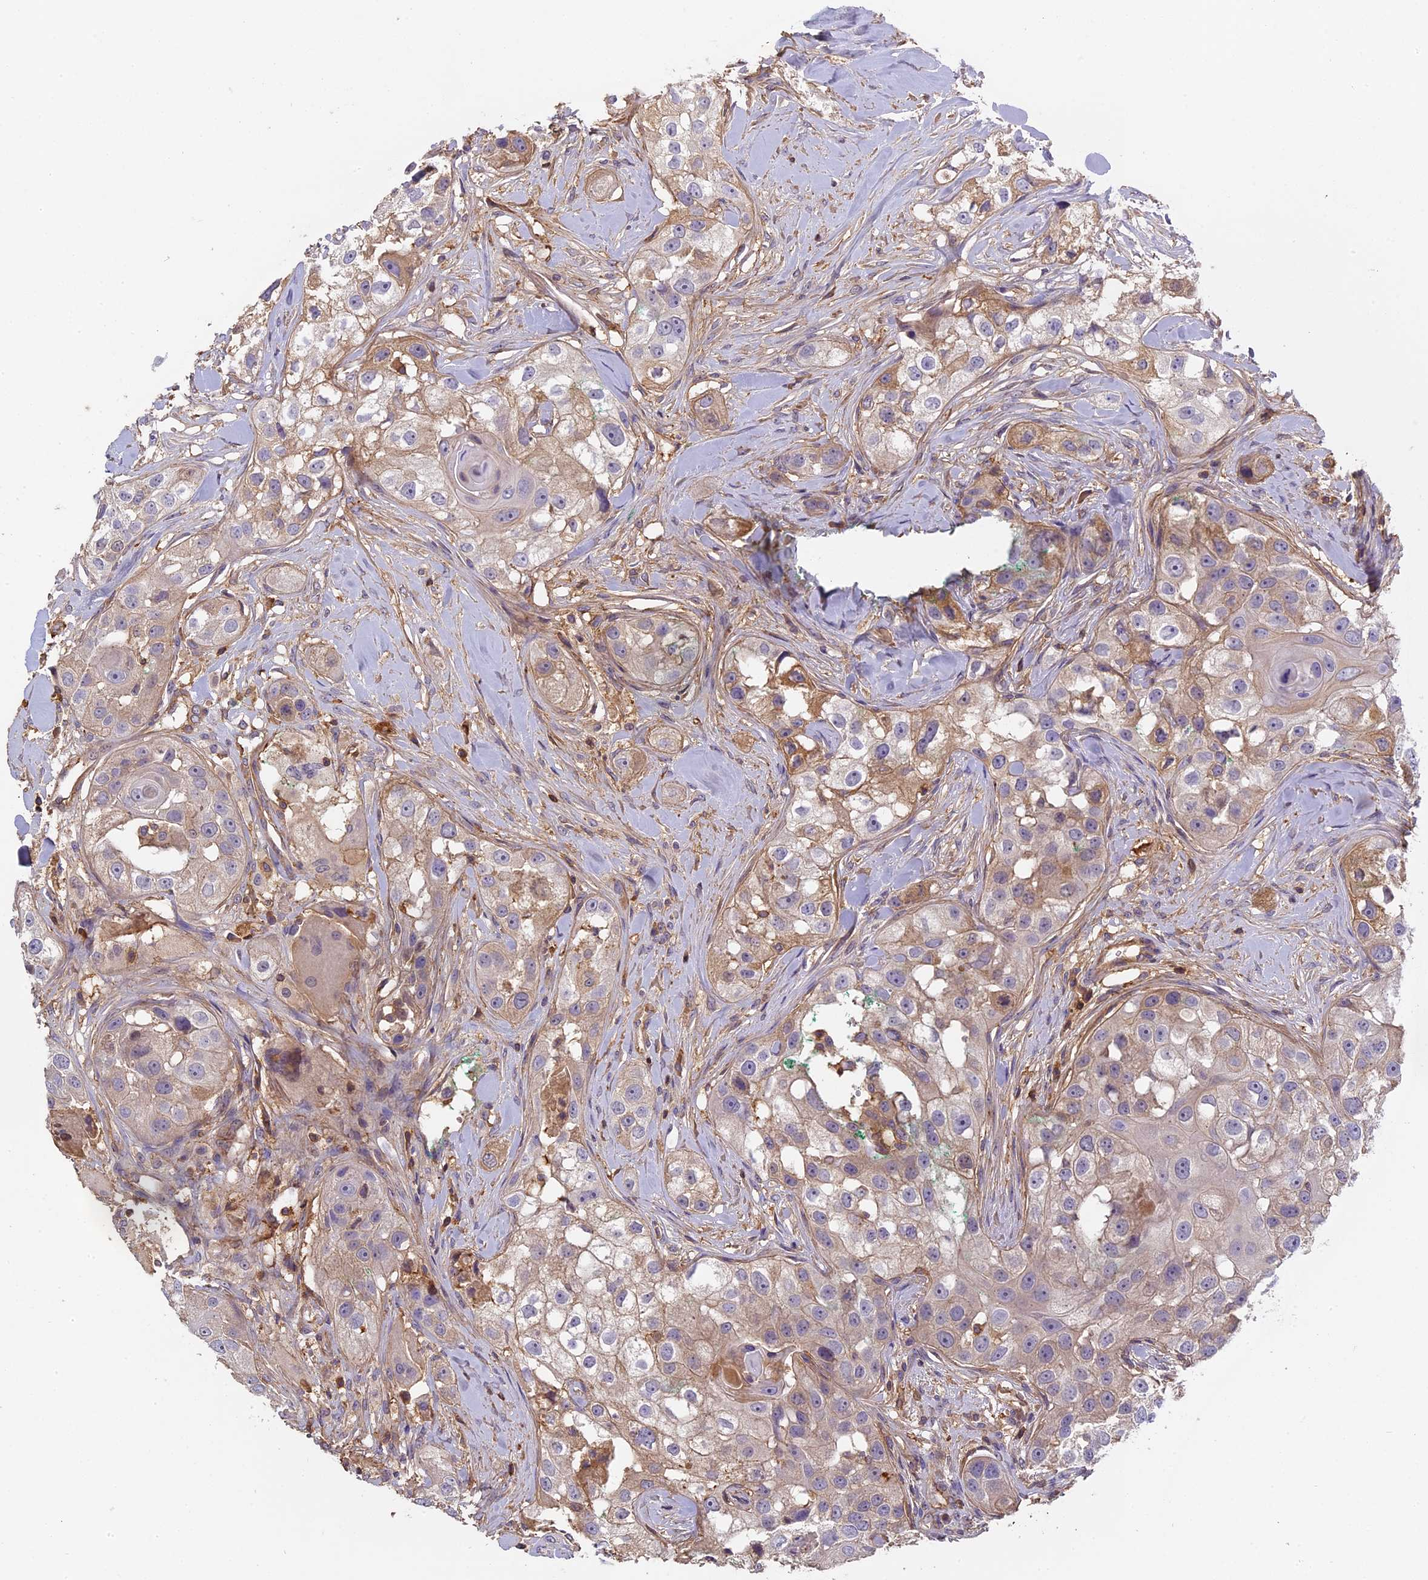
{"staining": {"intensity": "weak", "quantity": "<25%", "location": "cytoplasmic/membranous"}, "tissue": "head and neck cancer", "cell_type": "Tumor cells", "image_type": "cancer", "snomed": [{"axis": "morphology", "description": "Normal tissue, NOS"}, {"axis": "morphology", "description": "Squamous cell carcinoma, NOS"}, {"axis": "topography", "description": "Skeletal muscle"}, {"axis": "topography", "description": "Head-Neck"}], "caption": "The immunohistochemistry (IHC) histopathology image has no significant staining in tumor cells of head and neck squamous cell carcinoma tissue.", "gene": "CFAP119", "patient": {"sex": "male", "age": 51}}